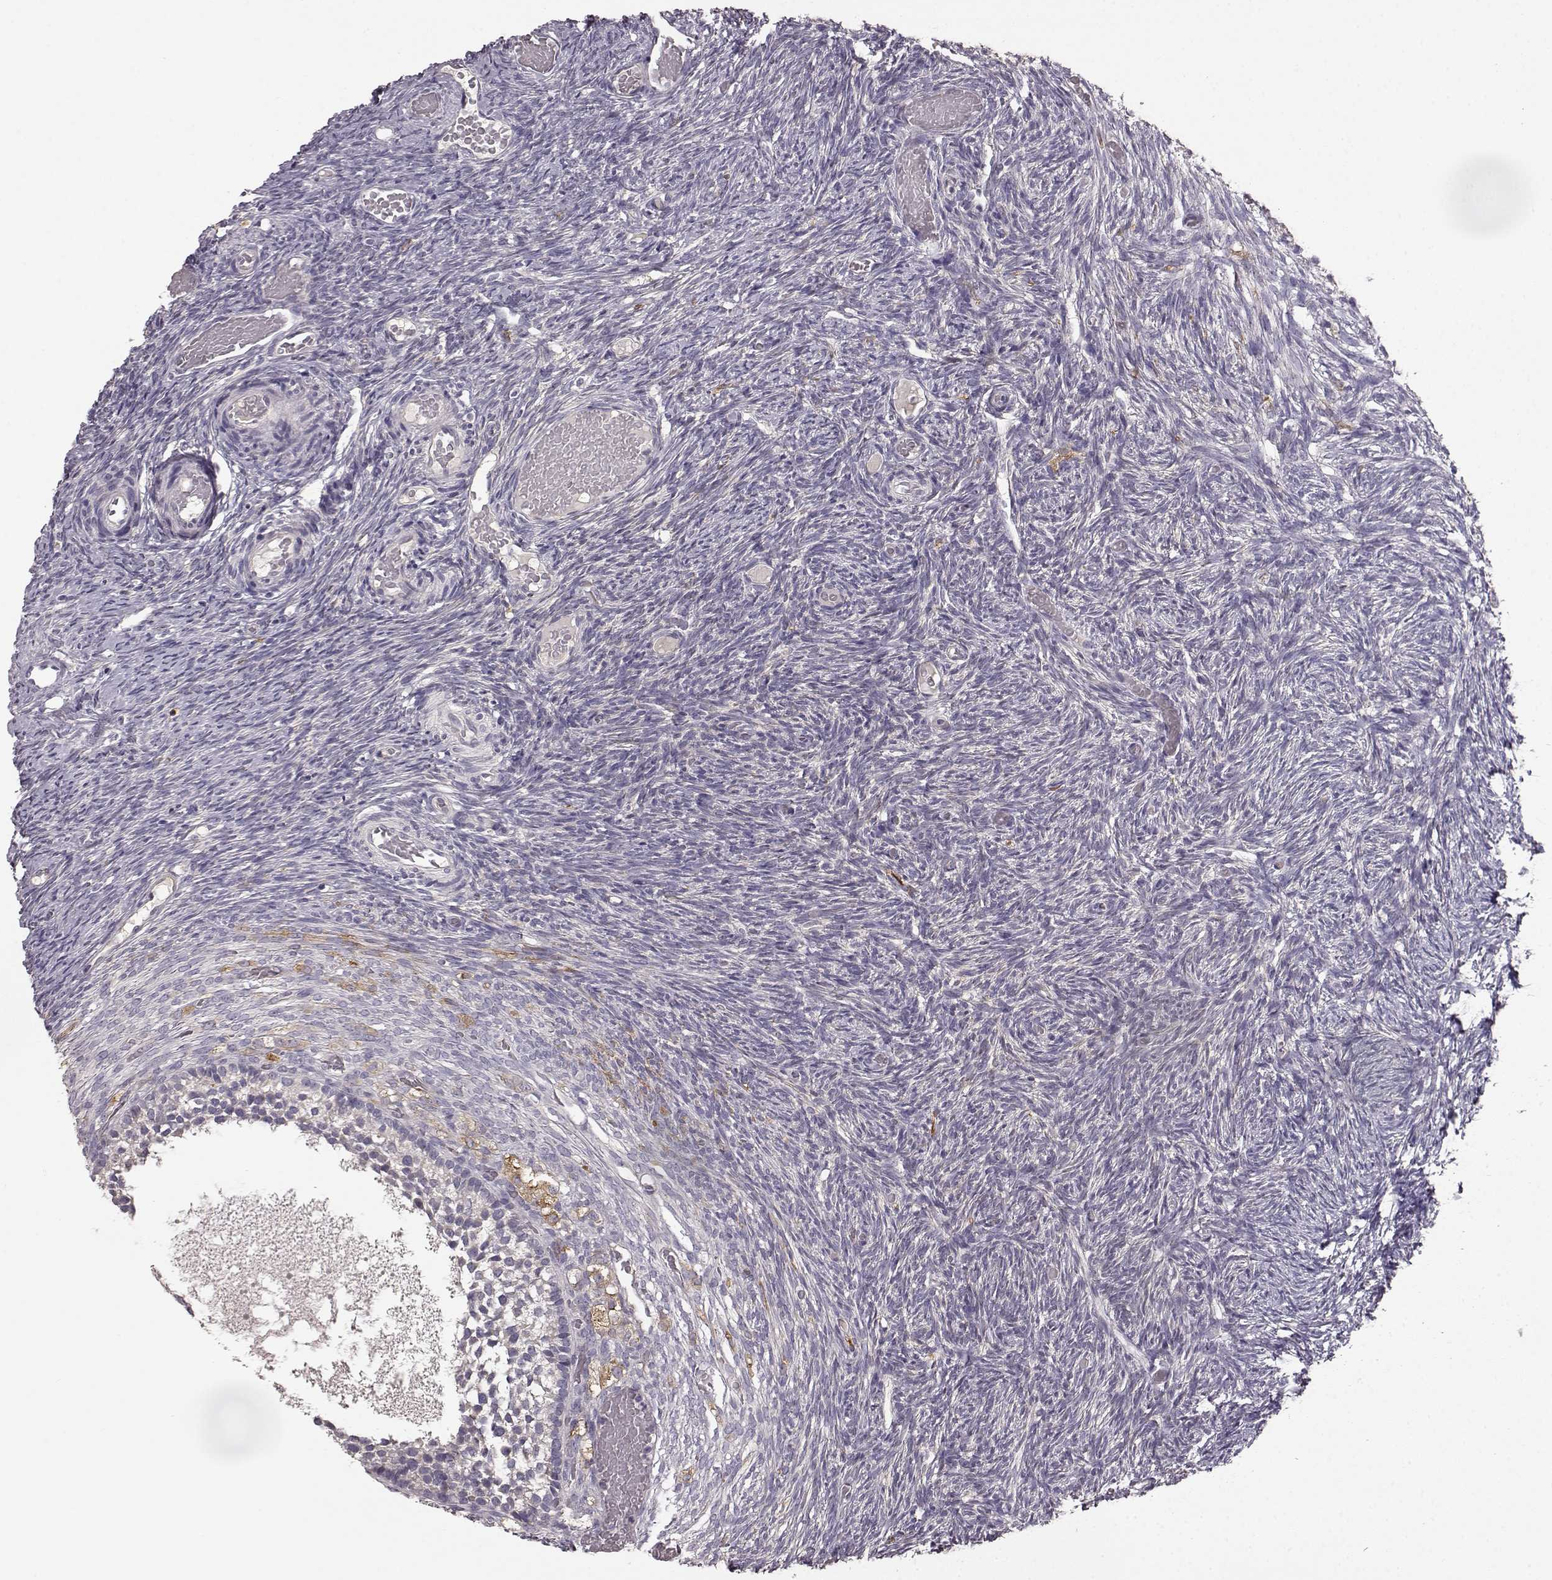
{"staining": {"intensity": "negative", "quantity": "none", "location": "none"}, "tissue": "ovary", "cell_type": "Follicle cells", "image_type": "normal", "snomed": [{"axis": "morphology", "description": "Normal tissue, NOS"}, {"axis": "topography", "description": "Ovary"}], "caption": "DAB (3,3'-diaminobenzidine) immunohistochemical staining of benign ovary demonstrates no significant positivity in follicle cells. (Immunohistochemistry, brightfield microscopy, high magnification).", "gene": "GHR", "patient": {"sex": "female", "age": 39}}